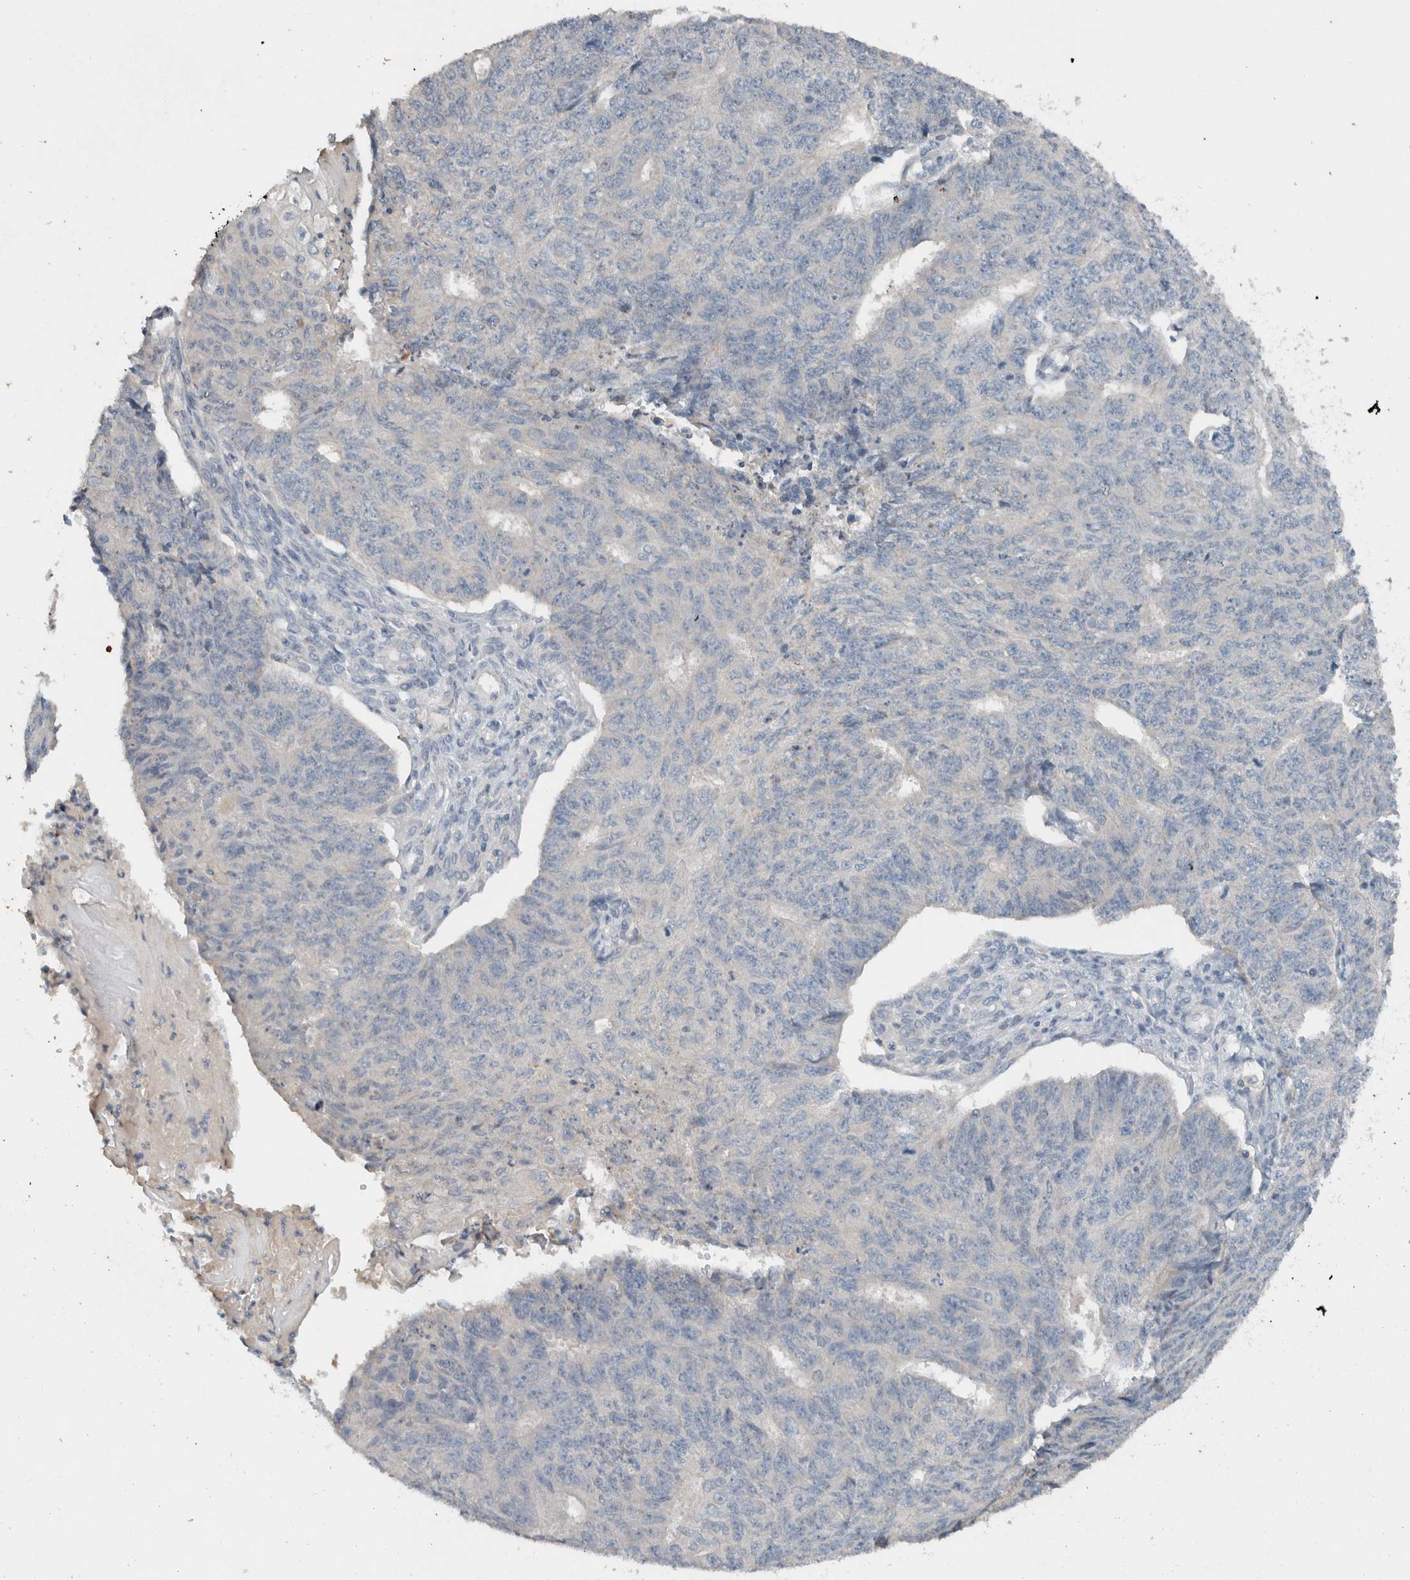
{"staining": {"intensity": "negative", "quantity": "none", "location": "none"}, "tissue": "endometrial cancer", "cell_type": "Tumor cells", "image_type": "cancer", "snomed": [{"axis": "morphology", "description": "Adenocarcinoma, NOS"}, {"axis": "topography", "description": "Endometrium"}], "caption": "A high-resolution micrograph shows immunohistochemistry (IHC) staining of adenocarcinoma (endometrial), which exhibits no significant staining in tumor cells. (DAB (3,3'-diaminobenzidine) IHC with hematoxylin counter stain).", "gene": "UGCG", "patient": {"sex": "female", "age": 32}}